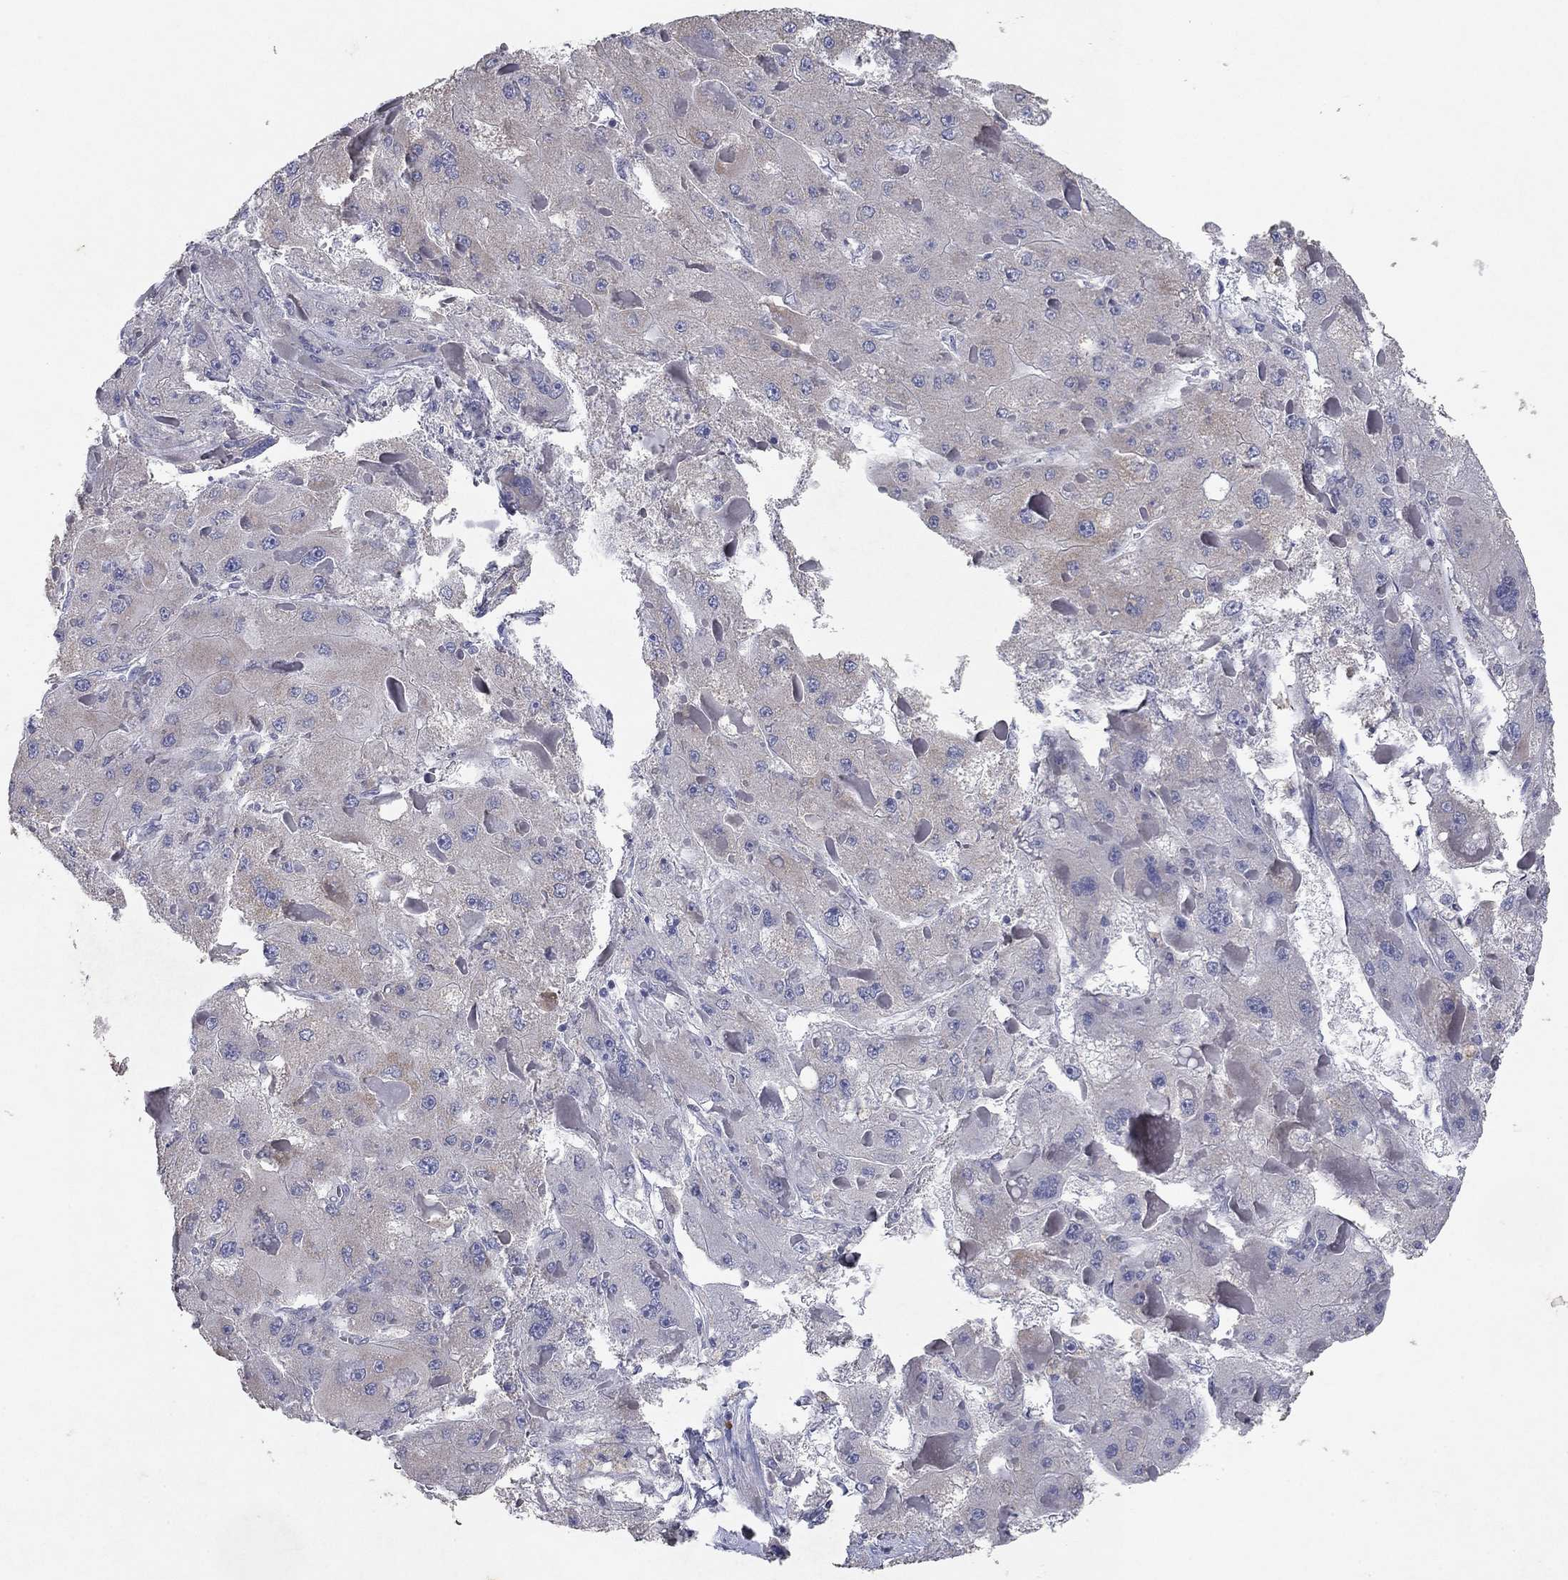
{"staining": {"intensity": "negative", "quantity": "none", "location": "none"}, "tissue": "liver cancer", "cell_type": "Tumor cells", "image_type": "cancer", "snomed": [{"axis": "morphology", "description": "Carcinoma, Hepatocellular, NOS"}, {"axis": "topography", "description": "Liver"}], "caption": "Tumor cells are negative for protein expression in human liver hepatocellular carcinoma.", "gene": "PTGDS", "patient": {"sex": "female", "age": 73}}